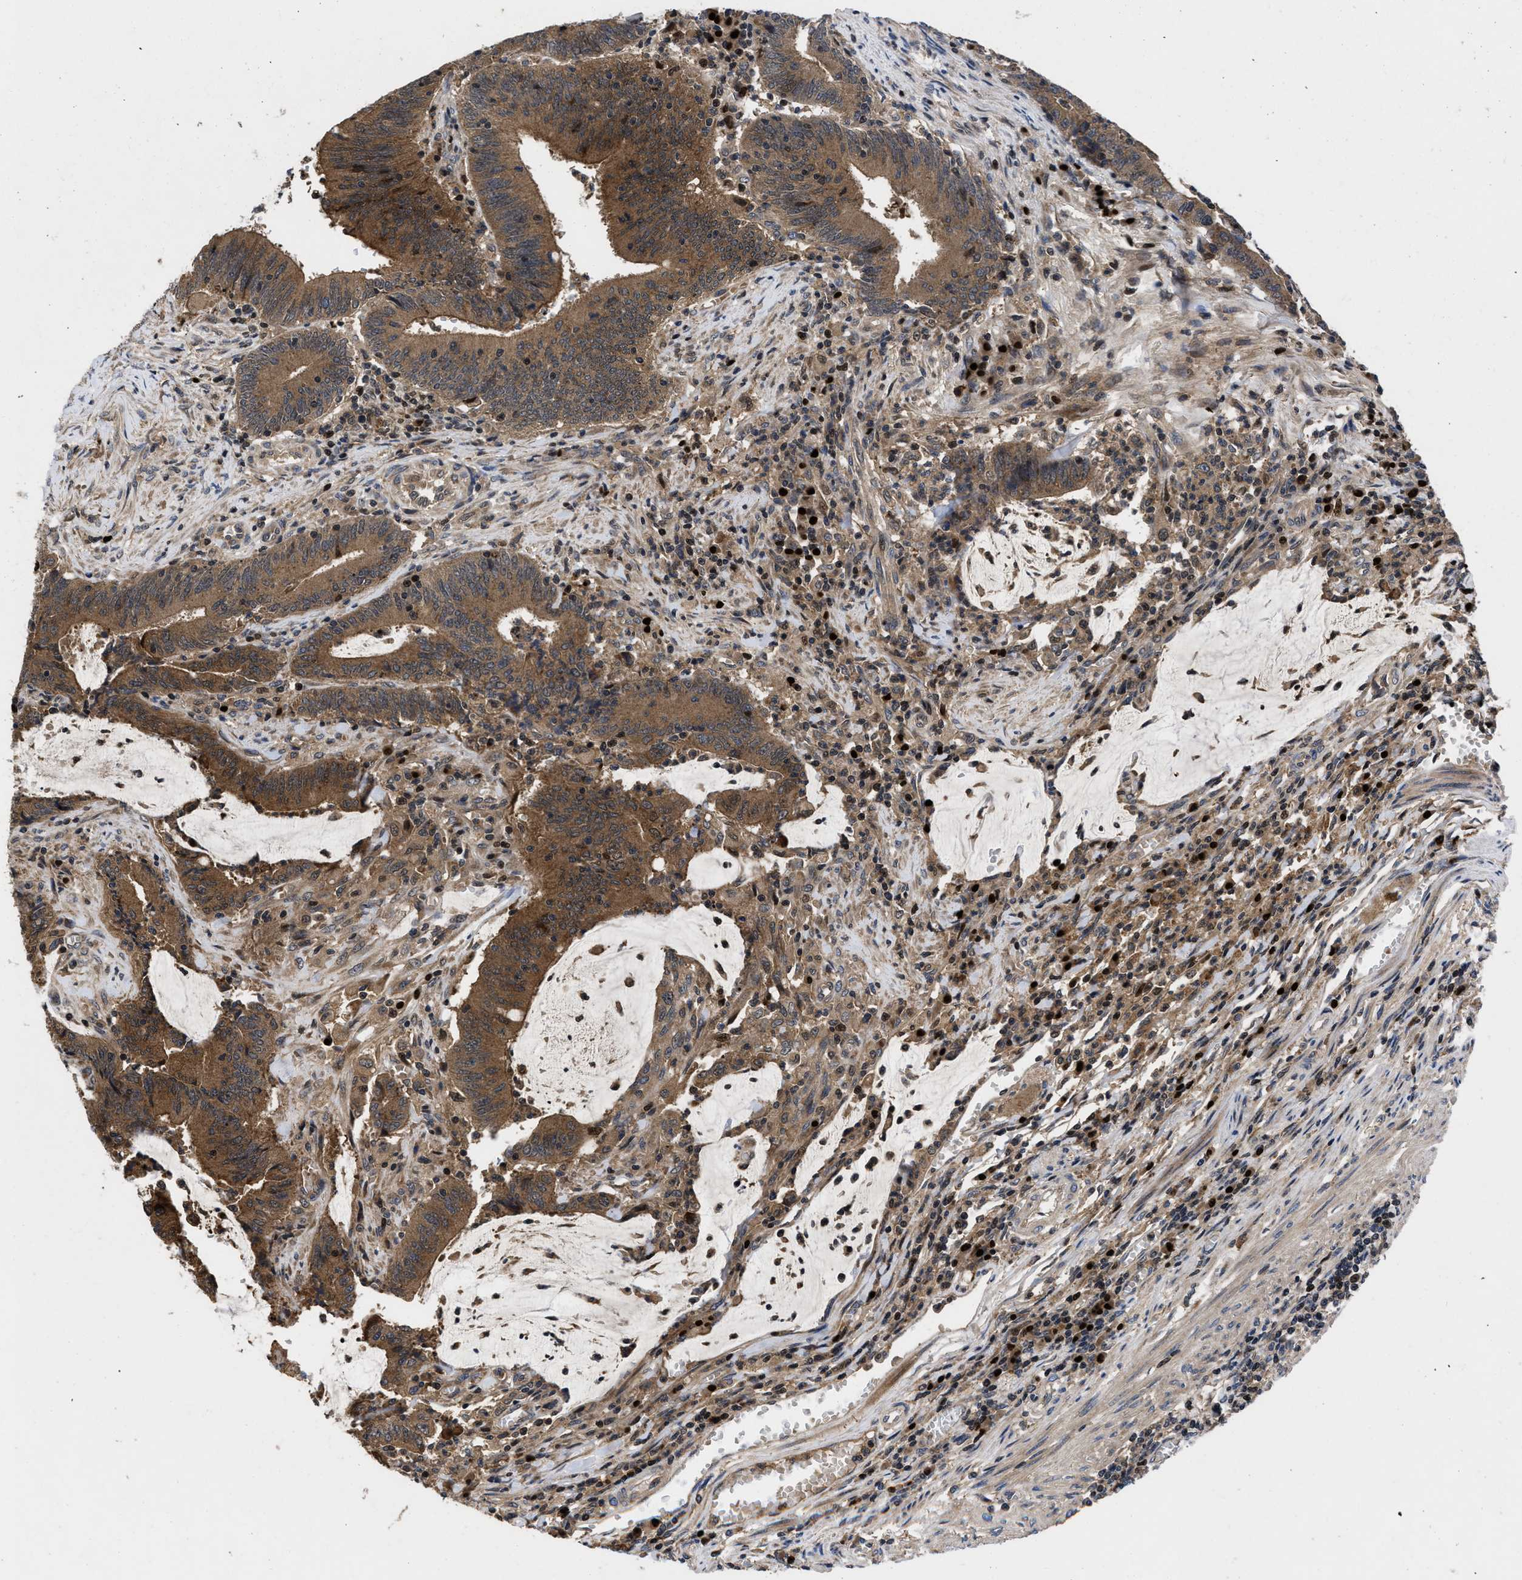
{"staining": {"intensity": "moderate", "quantity": ">75%", "location": "cytoplasmic/membranous"}, "tissue": "colorectal cancer", "cell_type": "Tumor cells", "image_type": "cancer", "snomed": [{"axis": "morphology", "description": "Normal tissue, NOS"}, {"axis": "morphology", "description": "Adenocarcinoma, NOS"}, {"axis": "topography", "description": "Rectum"}], "caption": "Colorectal adenocarcinoma was stained to show a protein in brown. There is medium levels of moderate cytoplasmic/membranous expression in about >75% of tumor cells.", "gene": "FAM200A", "patient": {"sex": "female", "age": 66}}